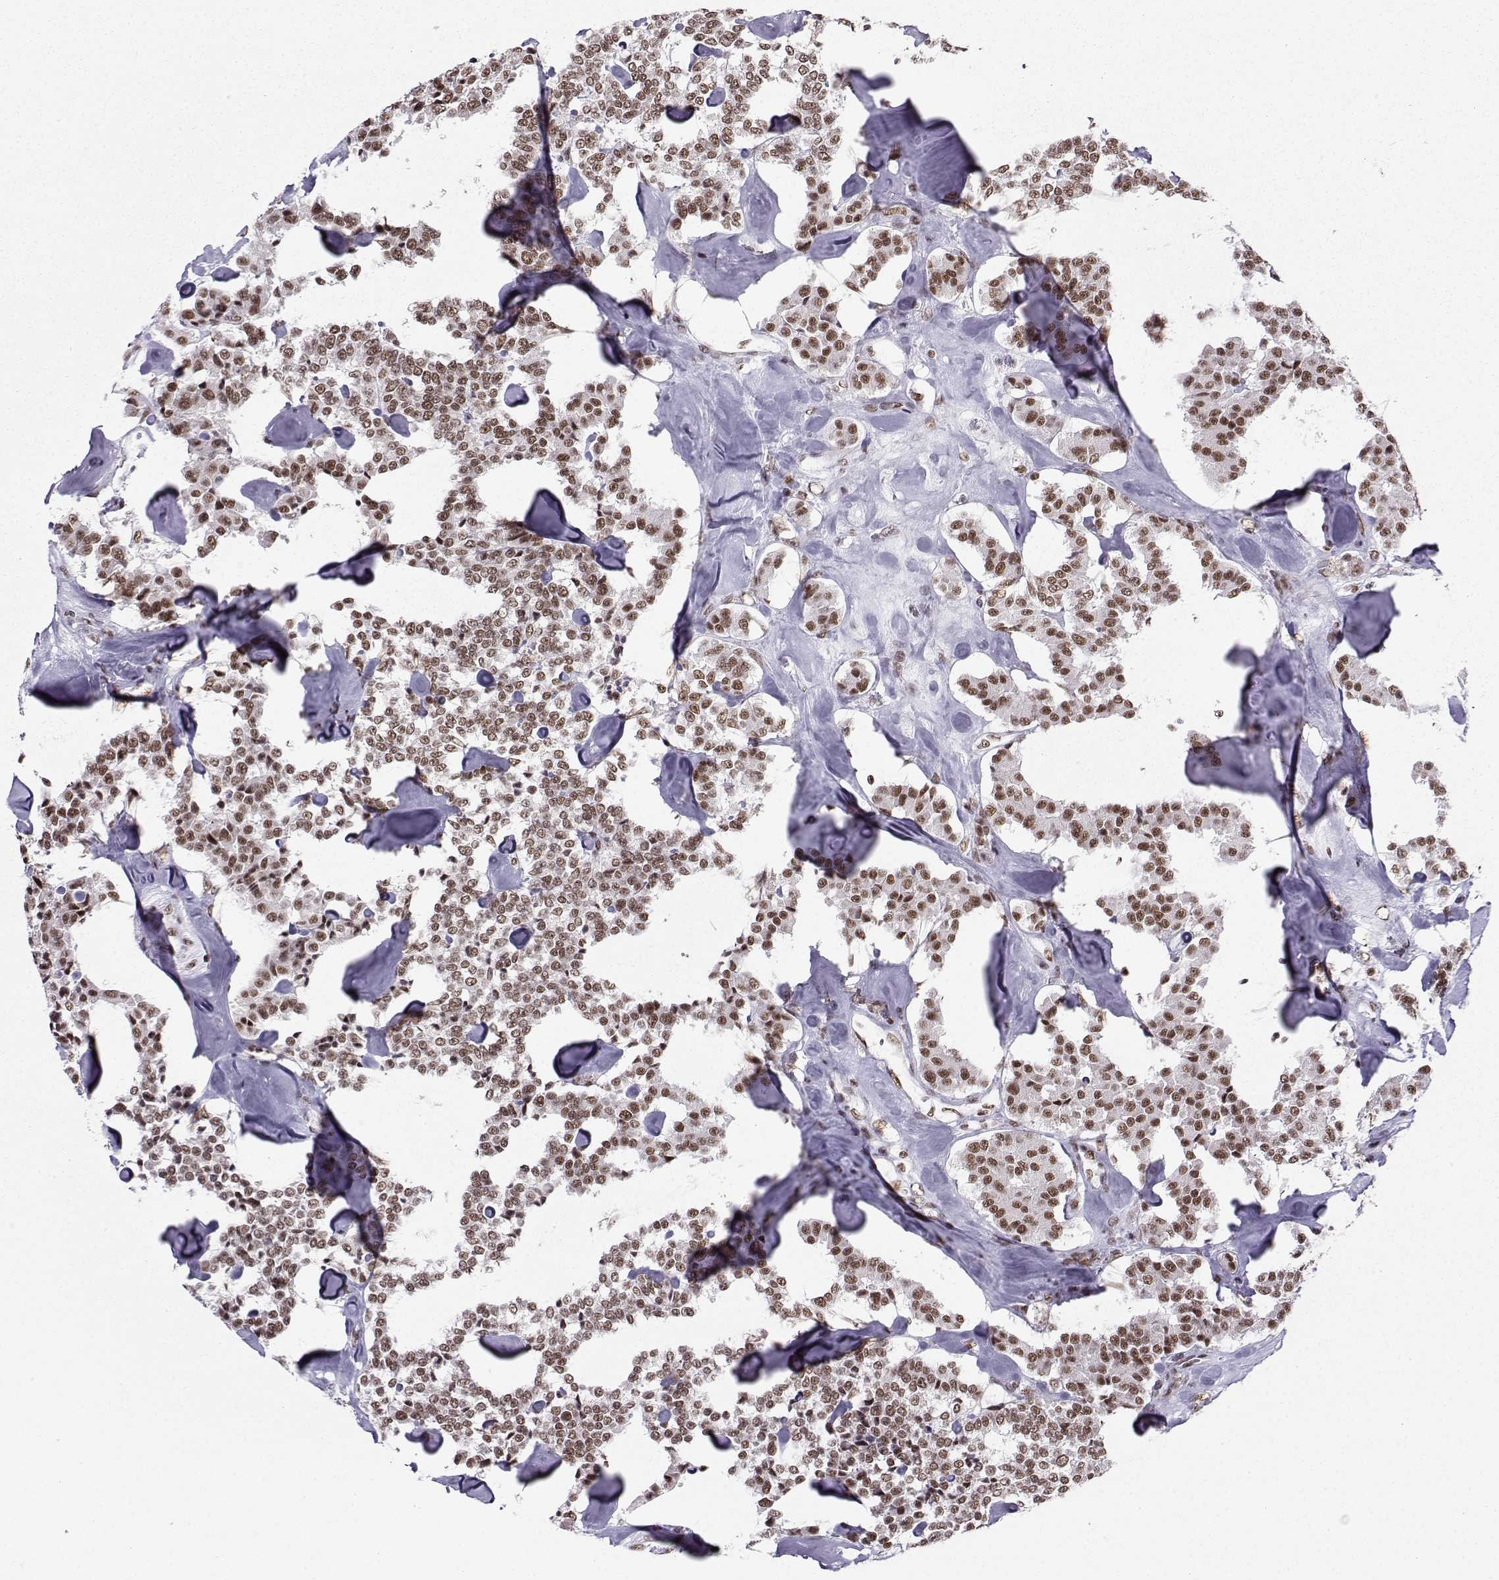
{"staining": {"intensity": "moderate", "quantity": "25%-75%", "location": "nuclear"}, "tissue": "carcinoid", "cell_type": "Tumor cells", "image_type": "cancer", "snomed": [{"axis": "morphology", "description": "Carcinoid, malignant, NOS"}, {"axis": "topography", "description": "Pancreas"}], "caption": "A micrograph of carcinoid stained for a protein demonstrates moderate nuclear brown staining in tumor cells.", "gene": "SNRPB2", "patient": {"sex": "male", "age": 41}}